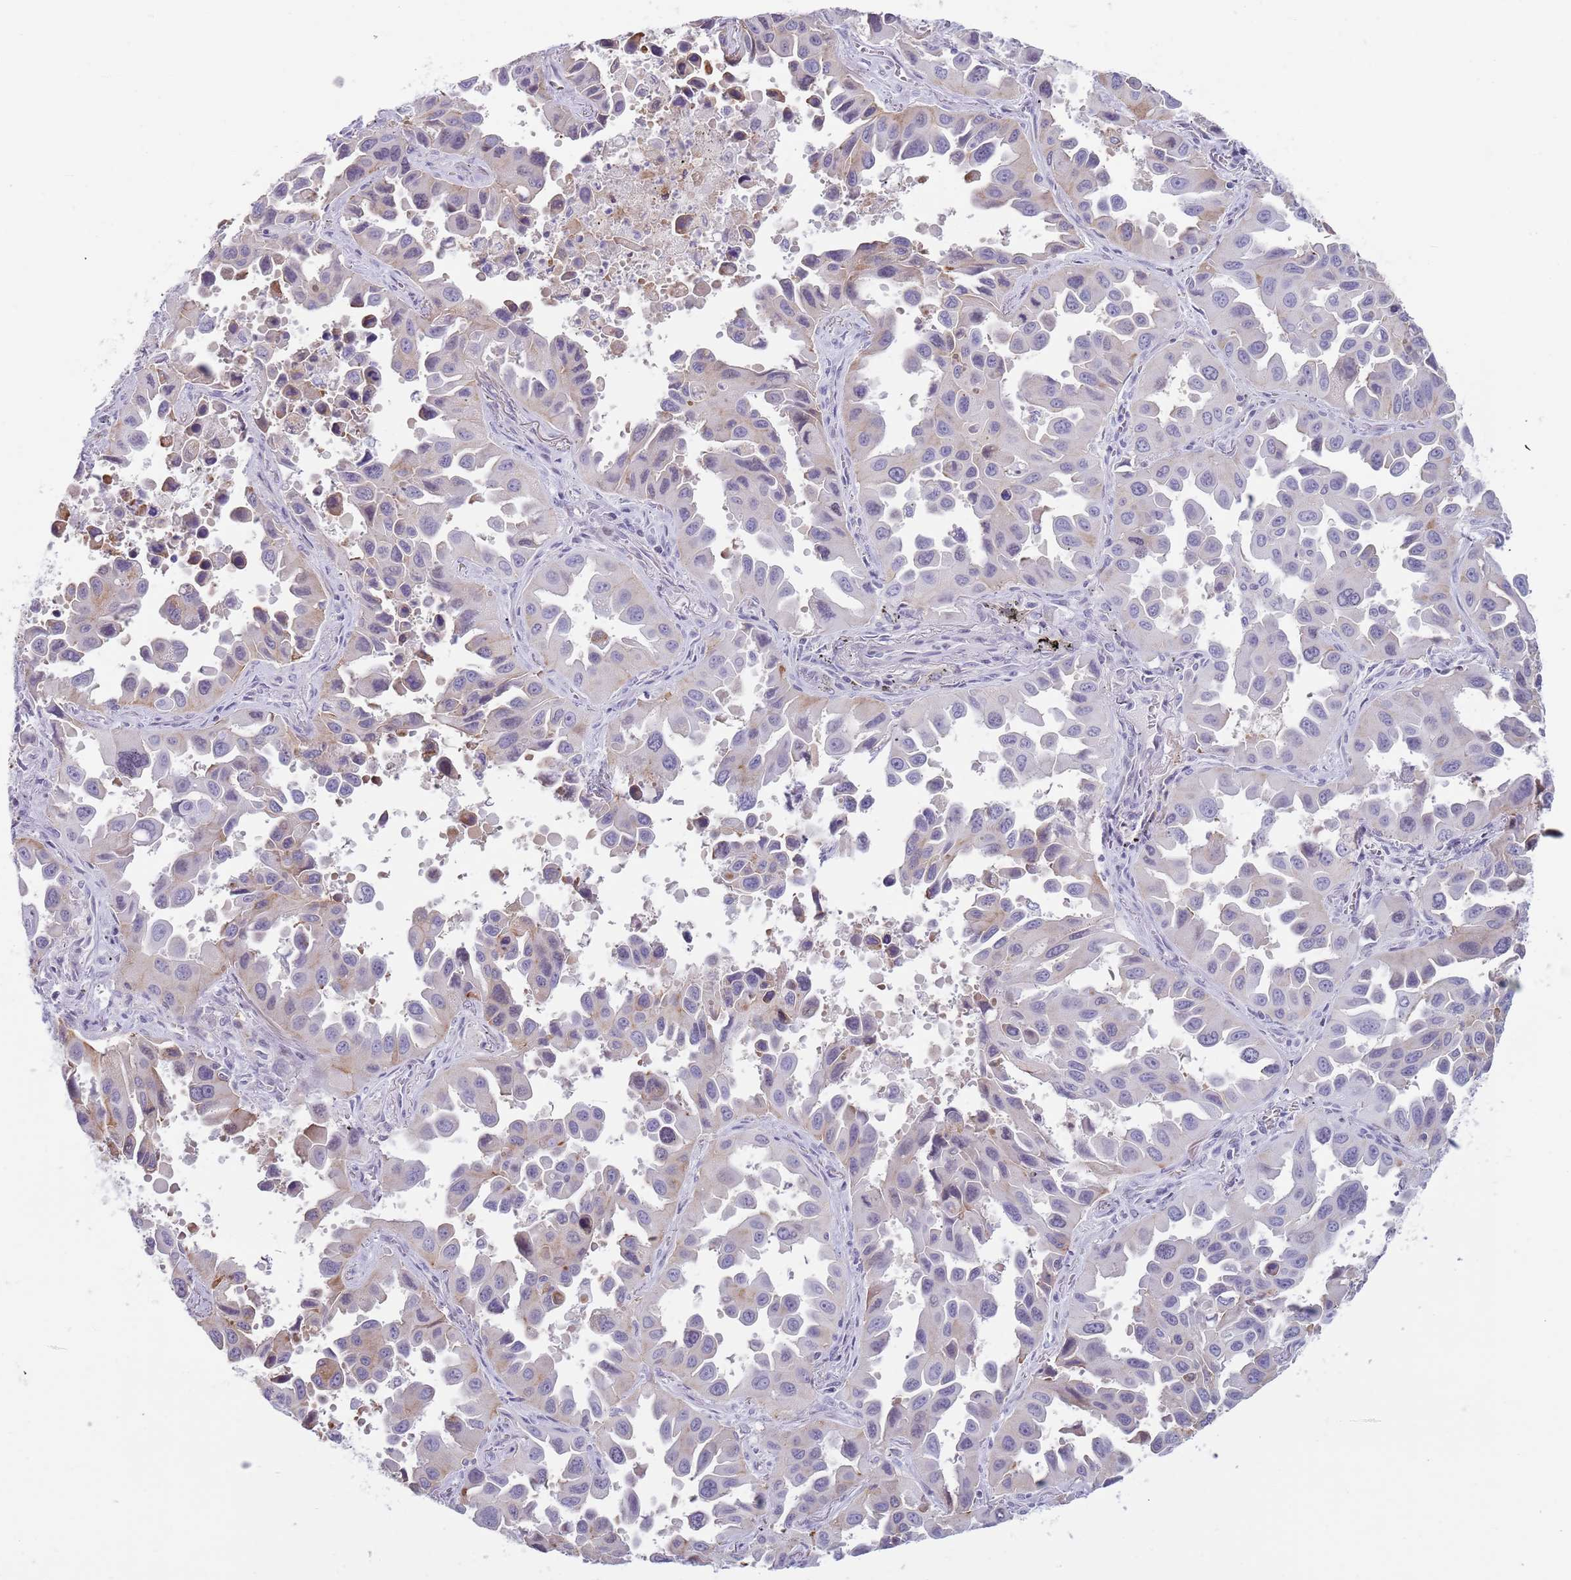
{"staining": {"intensity": "negative", "quantity": "none", "location": "none"}, "tissue": "lung cancer", "cell_type": "Tumor cells", "image_type": "cancer", "snomed": [{"axis": "morphology", "description": "Adenocarcinoma, NOS"}, {"axis": "topography", "description": "Lung"}], "caption": "High power microscopy photomicrograph of an immunohistochemistry (IHC) micrograph of lung adenocarcinoma, revealing no significant expression in tumor cells.", "gene": "HDAC8", "patient": {"sex": "male", "age": 66}}